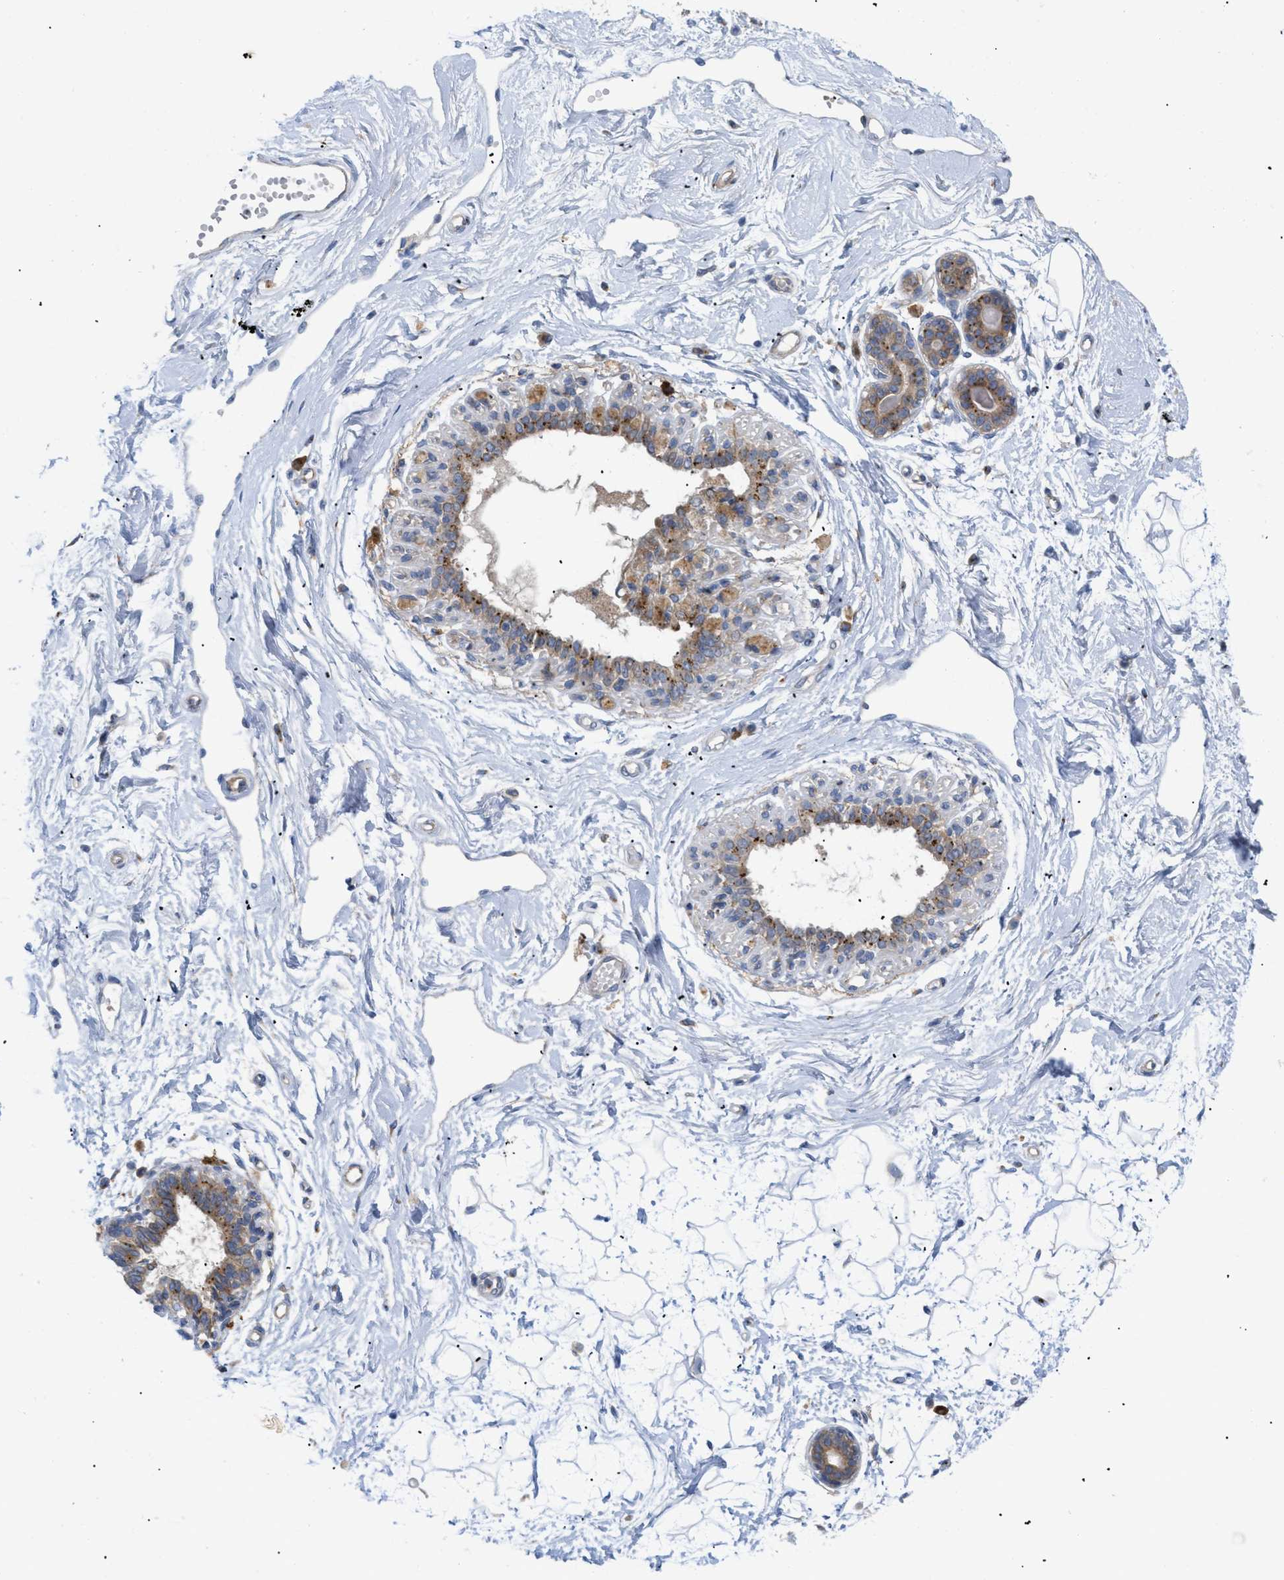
{"staining": {"intensity": "negative", "quantity": "none", "location": "none"}, "tissue": "breast", "cell_type": "Adipocytes", "image_type": "normal", "snomed": [{"axis": "morphology", "description": "Normal tissue, NOS"}, {"axis": "topography", "description": "Breast"}], "caption": "High magnification brightfield microscopy of unremarkable breast stained with DAB (3,3'-diaminobenzidine) (brown) and counterstained with hematoxylin (blue): adipocytes show no significant staining. (DAB (3,3'-diaminobenzidine) immunohistochemistry (IHC), high magnification).", "gene": "SLC50A1", "patient": {"sex": "female", "age": 45}}